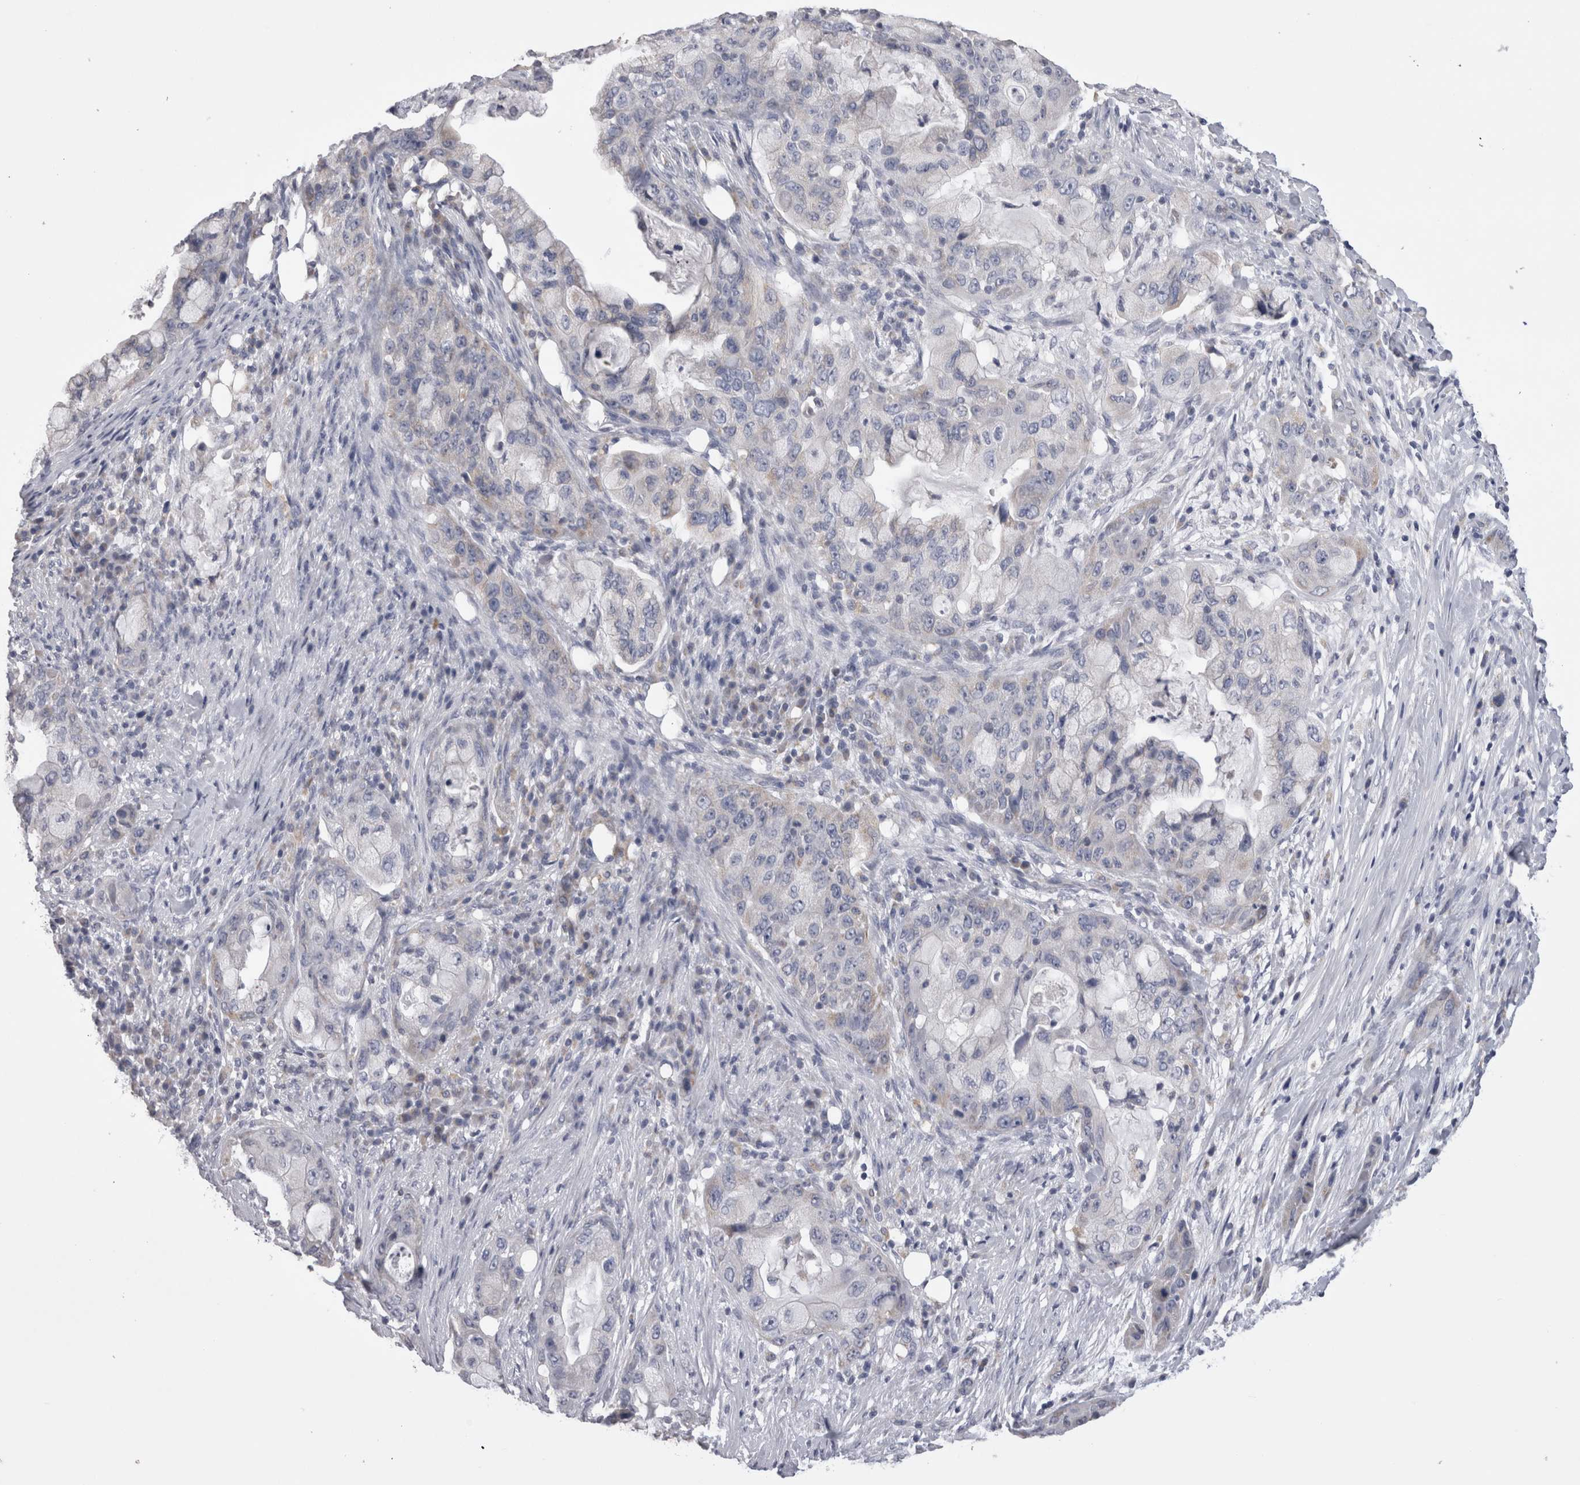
{"staining": {"intensity": "negative", "quantity": "none", "location": "none"}, "tissue": "pancreatic cancer", "cell_type": "Tumor cells", "image_type": "cancer", "snomed": [{"axis": "morphology", "description": "Adenocarcinoma, NOS"}, {"axis": "topography", "description": "Pancreas"}], "caption": "Tumor cells show no significant expression in pancreatic cancer.", "gene": "DHRS4", "patient": {"sex": "male", "age": 53}}